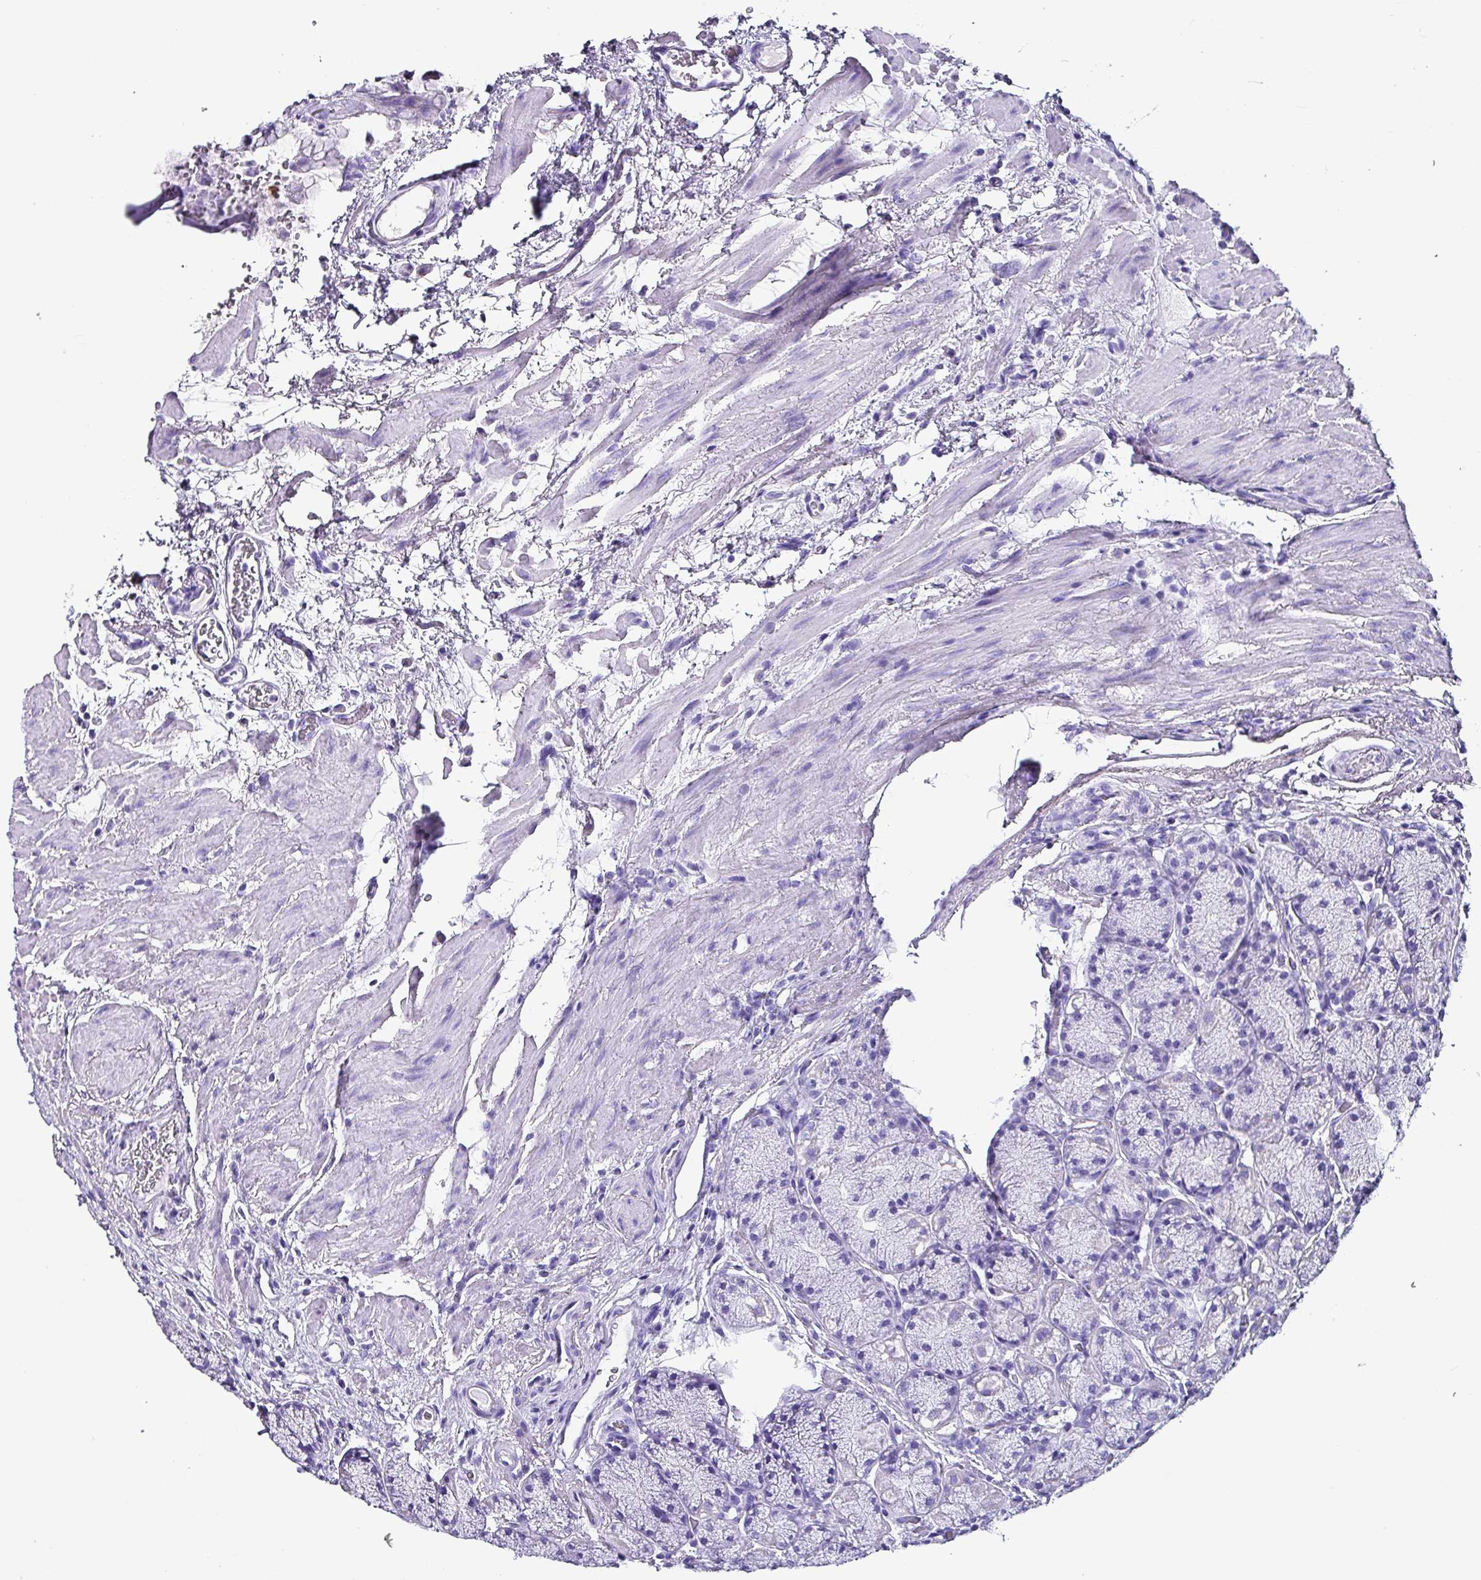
{"staining": {"intensity": "negative", "quantity": "none", "location": "none"}, "tissue": "stomach", "cell_type": "Glandular cells", "image_type": "normal", "snomed": [{"axis": "morphology", "description": "Normal tissue, NOS"}, {"axis": "topography", "description": "Stomach"}], "caption": "A high-resolution photomicrograph shows IHC staining of benign stomach, which shows no significant positivity in glandular cells.", "gene": "KRT6A", "patient": {"sex": "male", "age": 63}}